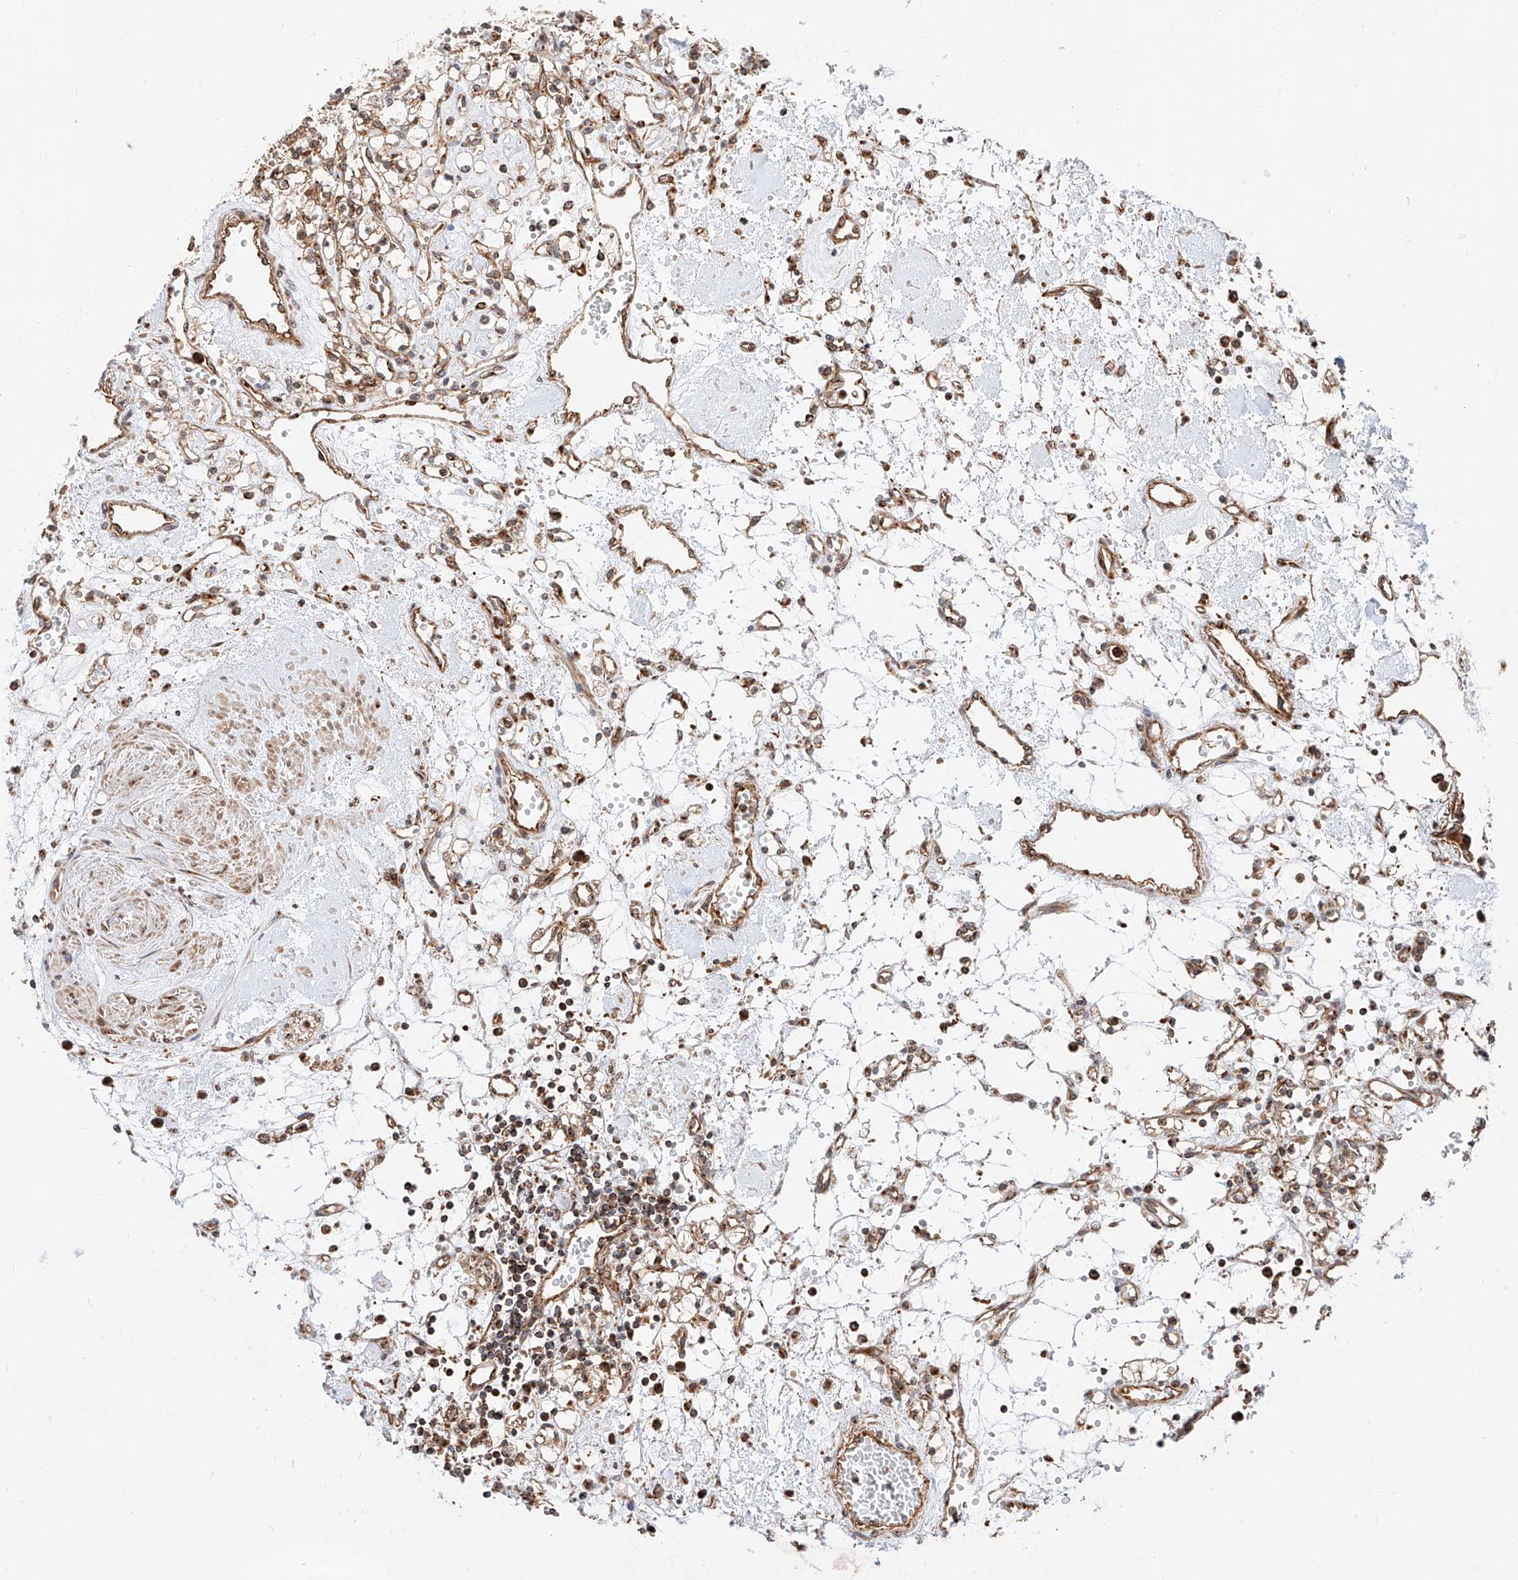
{"staining": {"intensity": "moderate", "quantity": ">75%", "location": "cytoplasmic/membranous"}, "tissue": "renal cancer", "cell_type": "Tumor cells", "image_type": "cancer", "snomed": [{"axis": "morphology", "description": "Adenocarcinoma, NOS"}, {"axis": "topography", "description": "Kidney"}], "caption": "DAB (3,3'-diaminobenzidine) immunohistochemical staining of human renal cancer (adenocarcinoma) exhibits moderate cytoplasmic/membranous protein staining in approximately >75% of tumor cells. (Stains: DAB (3,3'-diaminobenzidine) in brown, nuclei in blue, Microscopy: brightfield microscopy at high magnification).", "gene": "ISCA2", "patient": {"sex": "female", "age": 59}}